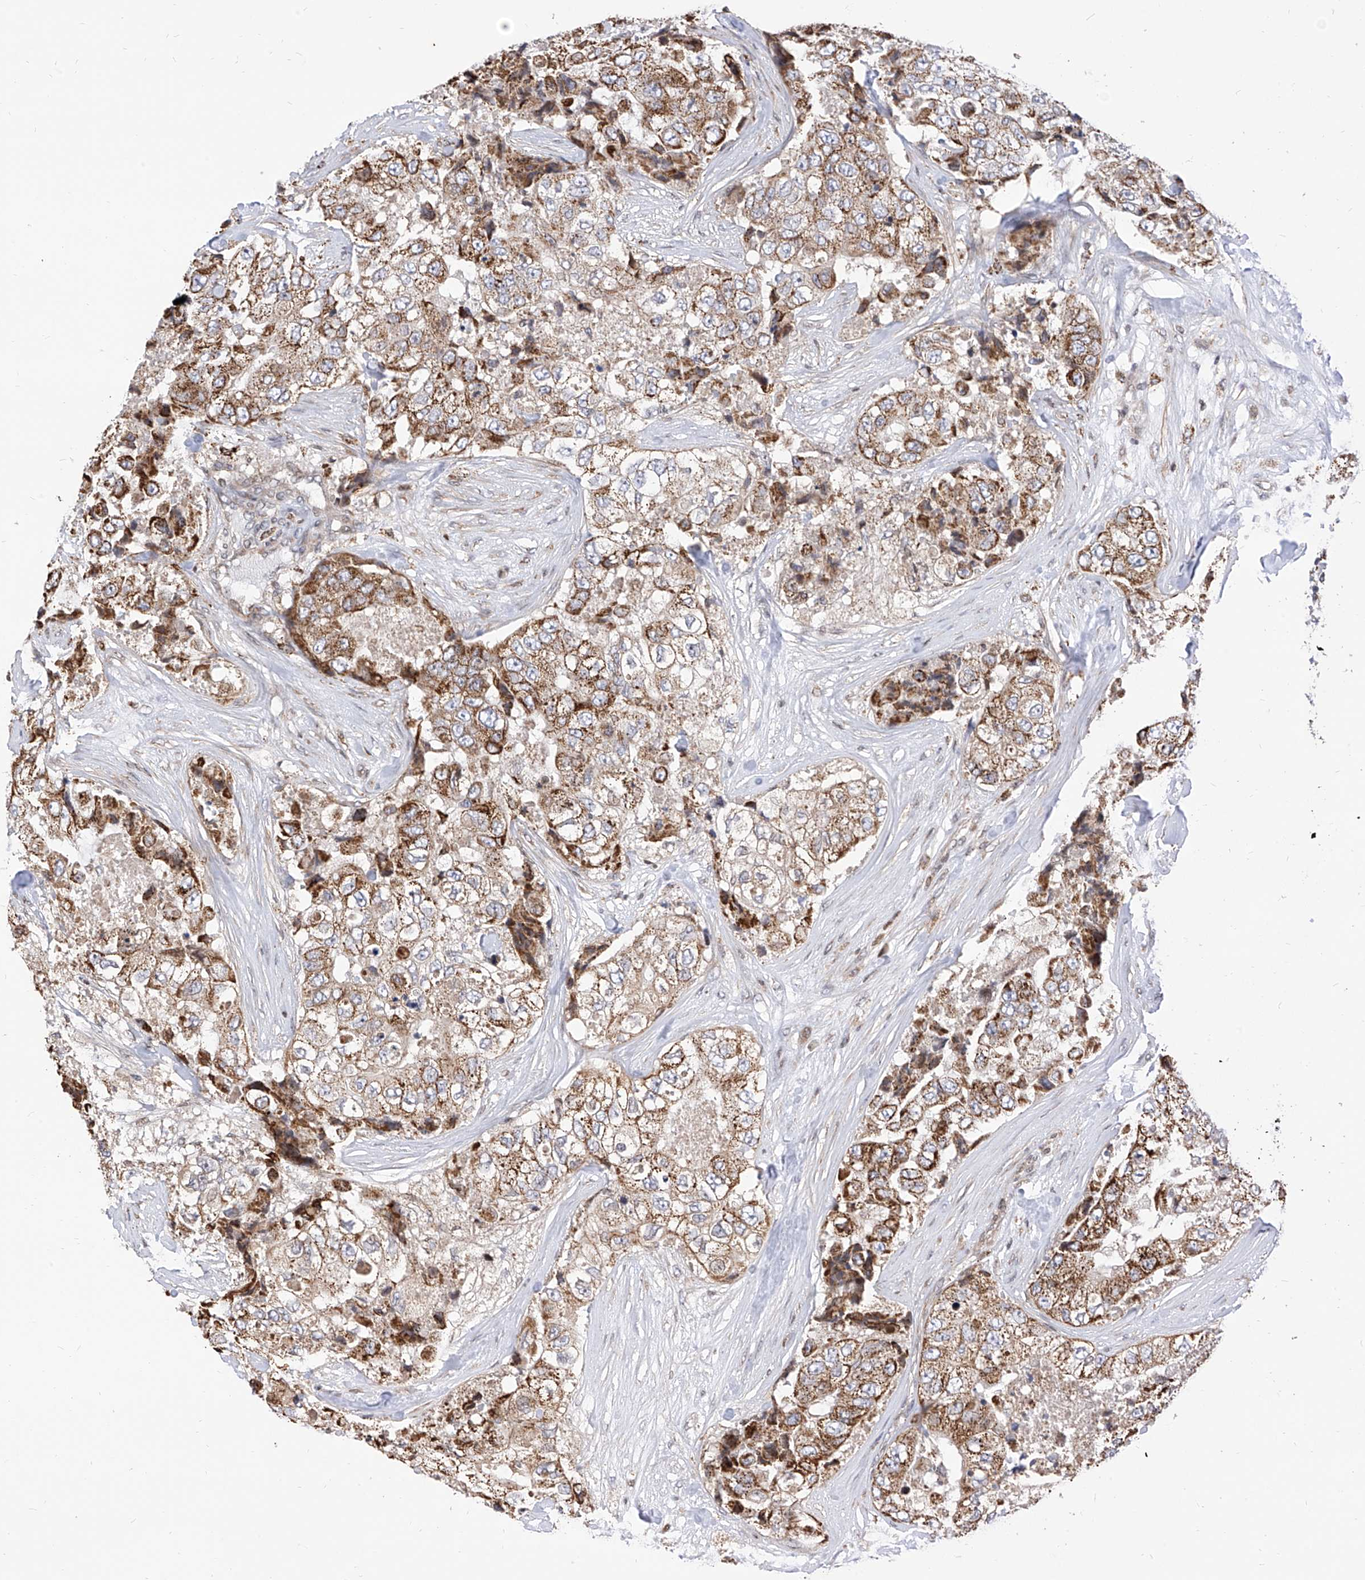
{"staining": {"intensity": "moderate", "quantity": ">75%", "location": "cytoplasmic/membranous"}, "tissue": "breast cancer", "cell_type": "Tumor cells", "image_type": "cancer", "snomed": [{"axis": "morphology", "description": "Duct carcinoma"}, {"axis": "topography", "description": "Breast"}], "caption": "Protein expression by immunohistochemistry (IHC) displays moderate cytoplasmic/membranous positivity in about >75% of tumor cells in invasive ductal carcinoma (breast).", "gene": "TTLL8", "patient": {"sex": "female", "age": 62}}